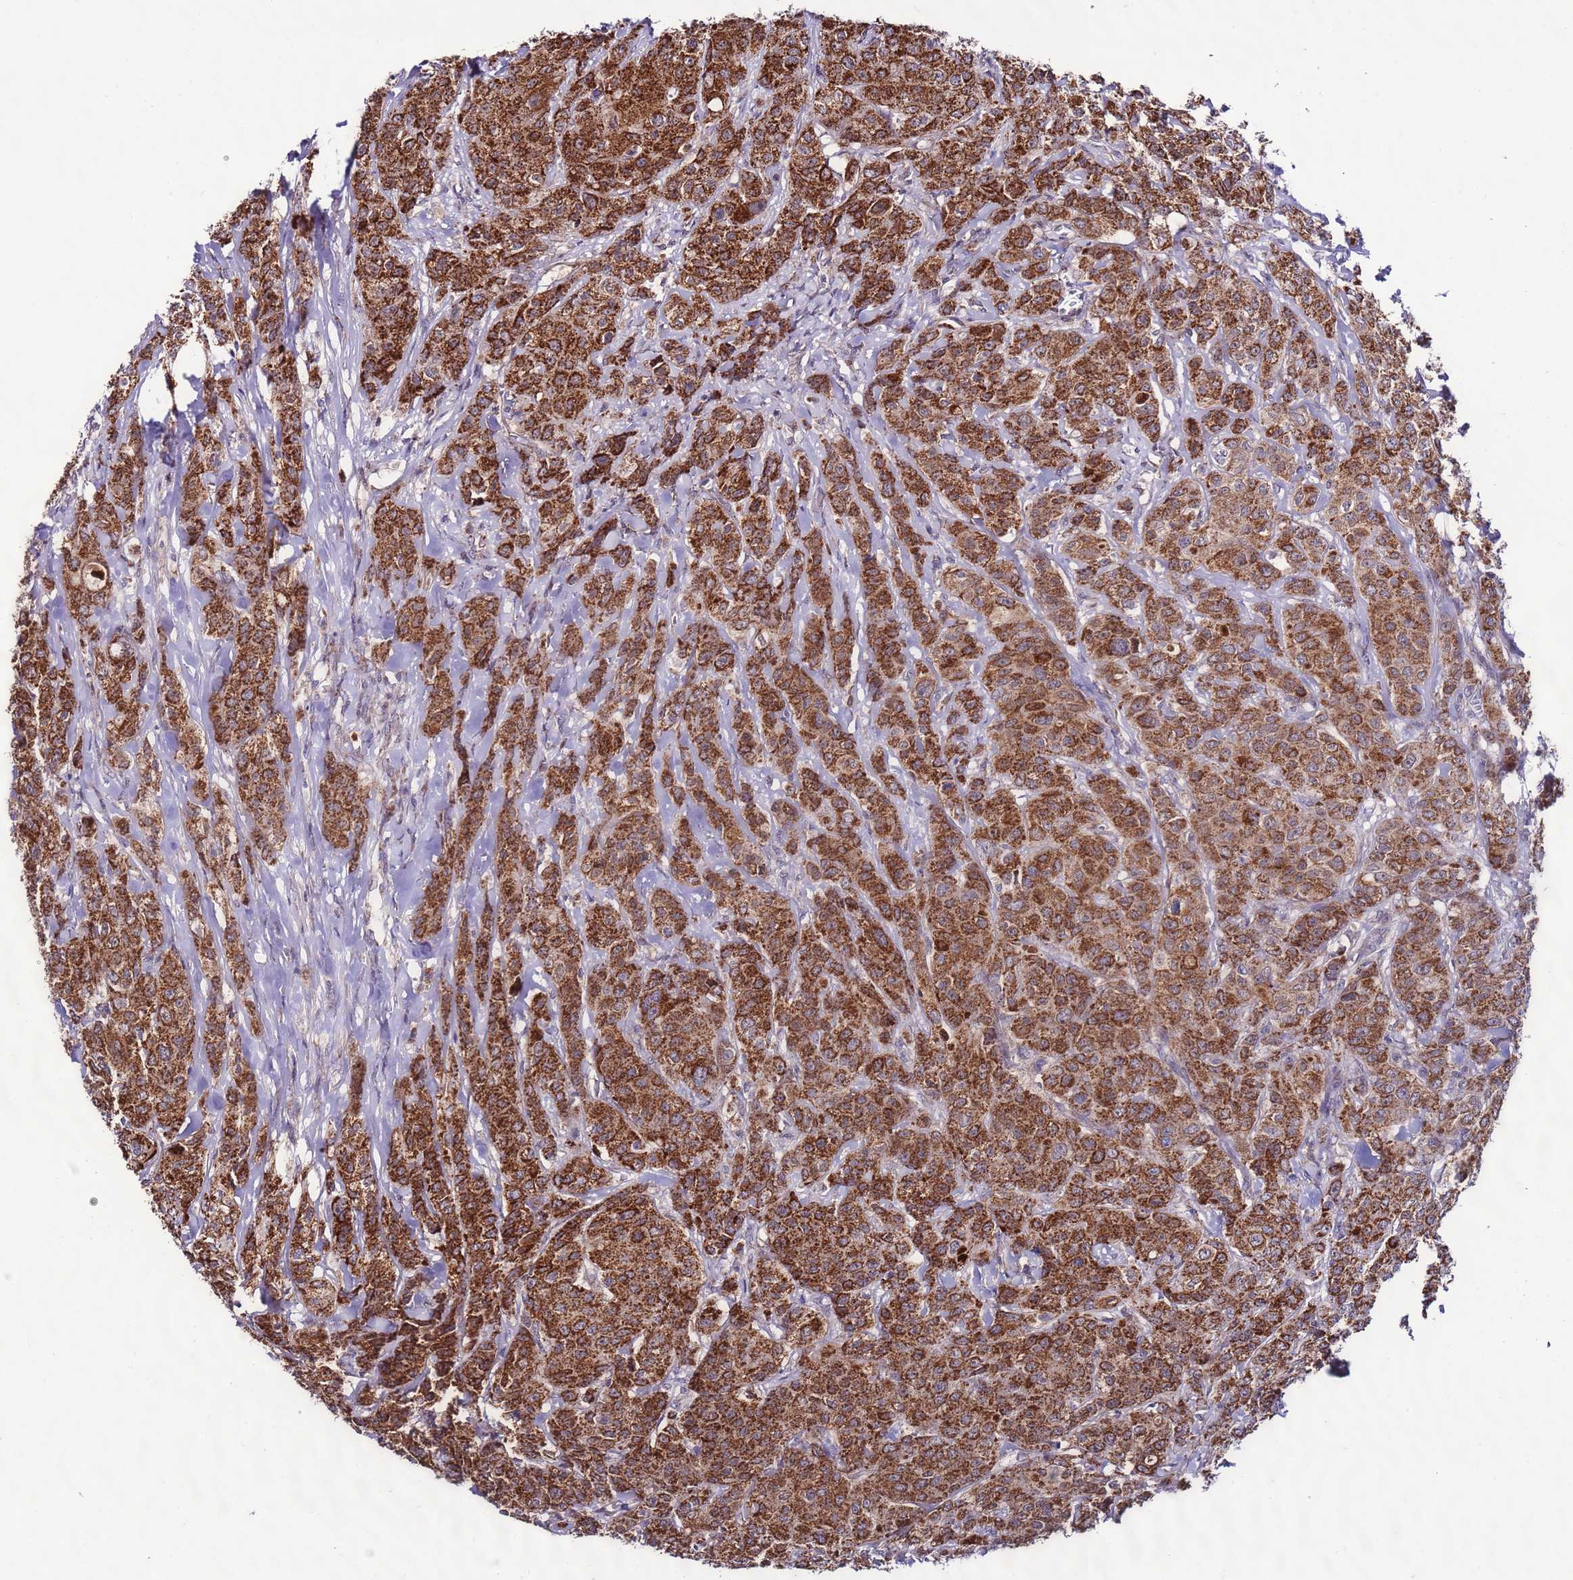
{"staining": {"intensity": "strong", "quantity": ">75%", "location": "cytoplasmic/membranous"}, "tissue": "breast cancer", "cell_type": "Tumor cells", "image_type": "cancer", "snomed": [{"axis": "morphology", "description": "Duct carcinoma"}, {"axis": "topography", "description": "Breast"}], "caption": "IHC (DAB) staining of human breast infiltrating ductal carcinoma reveals strong cytoplasmic/membranous protein positivity in about >75% of tumor cells.", "gene": "UEVLD", "patient": {"sex": "female", "age": 43}}